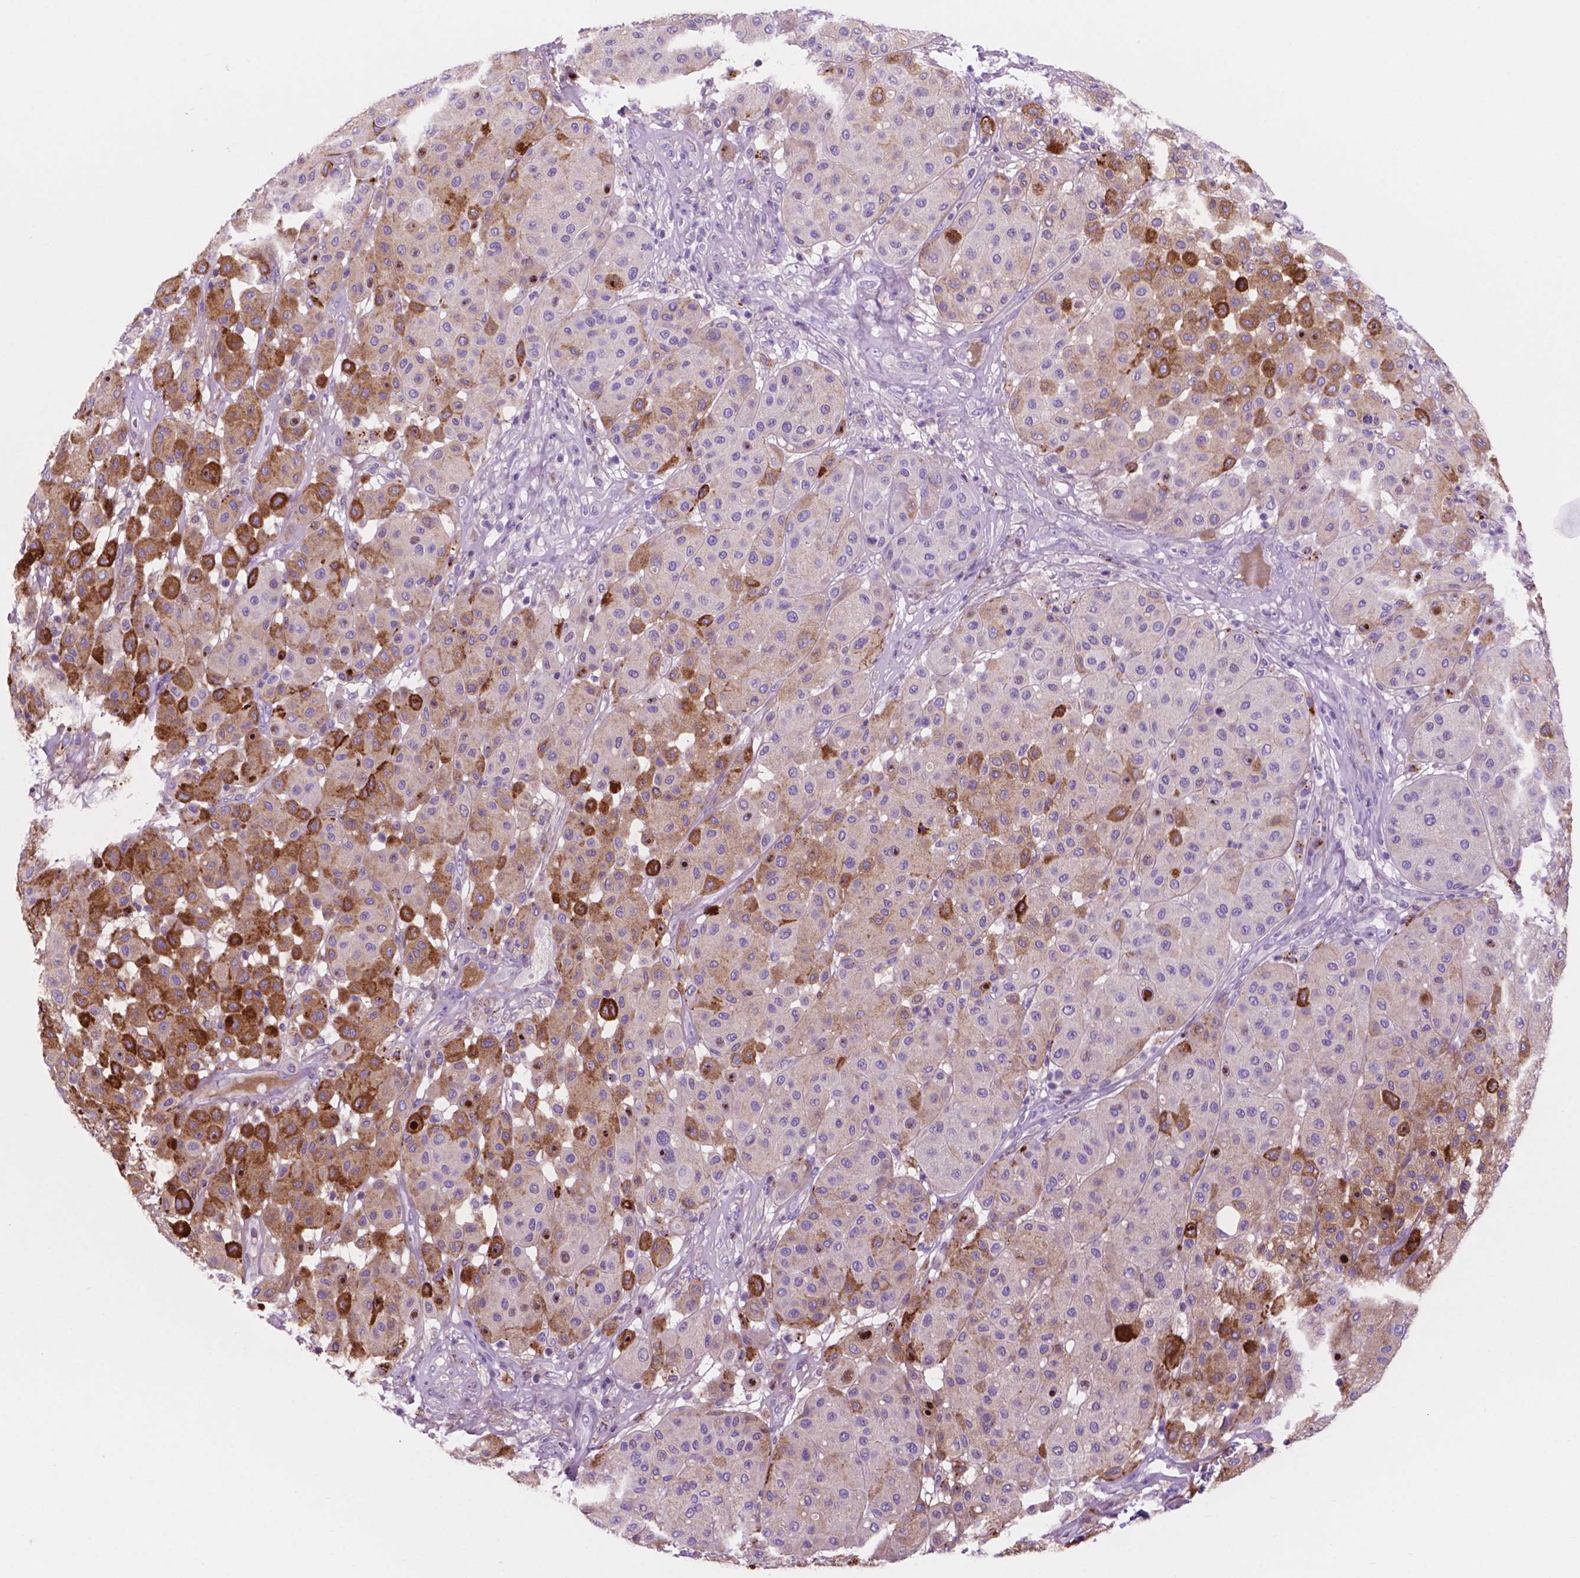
{"staining": {"intensity": "negative", "quantity": "none", "location": "none"}, "tissue": "melanoma", "cell_type": "Tumor cells", "image_type": "cancer", "snomed": [{"axis": "morphology", "description": "Malignant melanoma, Metastatic site"}, {"axis": "topography", "description": "Smooth muscle"}], "caption": "Tumor cells are negative for protein expression in human melanoma. (DAB IHC visualized using brightfield microscopy, high magnification).", "gene": "IGFN1", "patient": {"sex": "male", "age": 41}}